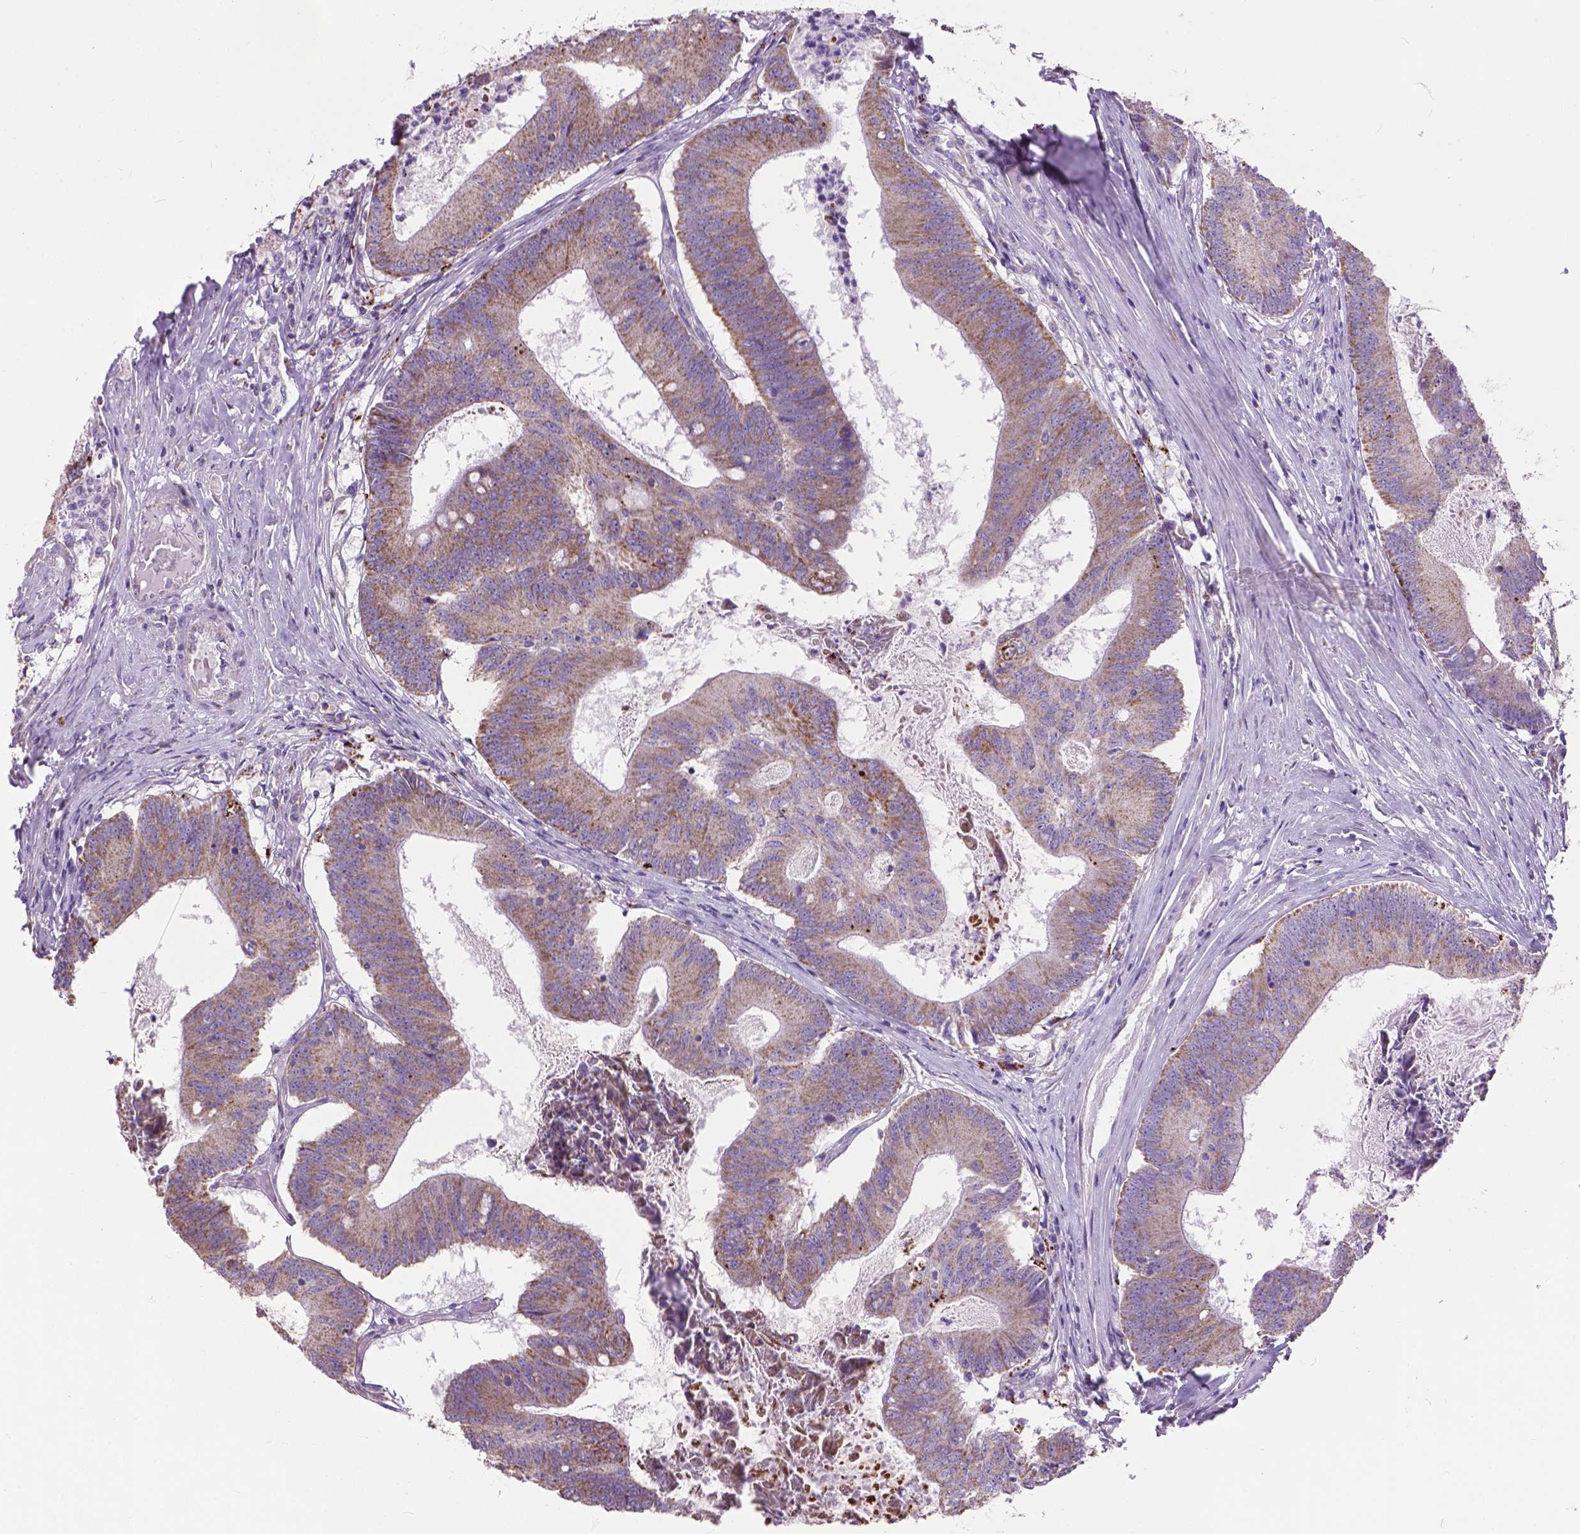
{"staining": {"intensity": "moderate", "quantity": ">75%", "location": "cytoplasmic/membranous"}, "tissue": "colorectal cancer", "cell_type": "Tumor cells", "image_type": "cancer", "snomed": [{"axis": "morphology", "description": "Adenocarcinoma, NOS"}, {"axis": "topography", "description": "Colon"}], "caption": "This micrograph demonstrates immunohistochemistry staining of human adenocarcinoma (colorectal), with medium moderate cytoplasmic/membranous staining in about >75% of tumor cells.", "gene": "VDAC1", "patient": {"sex": "female", "age": 70}}